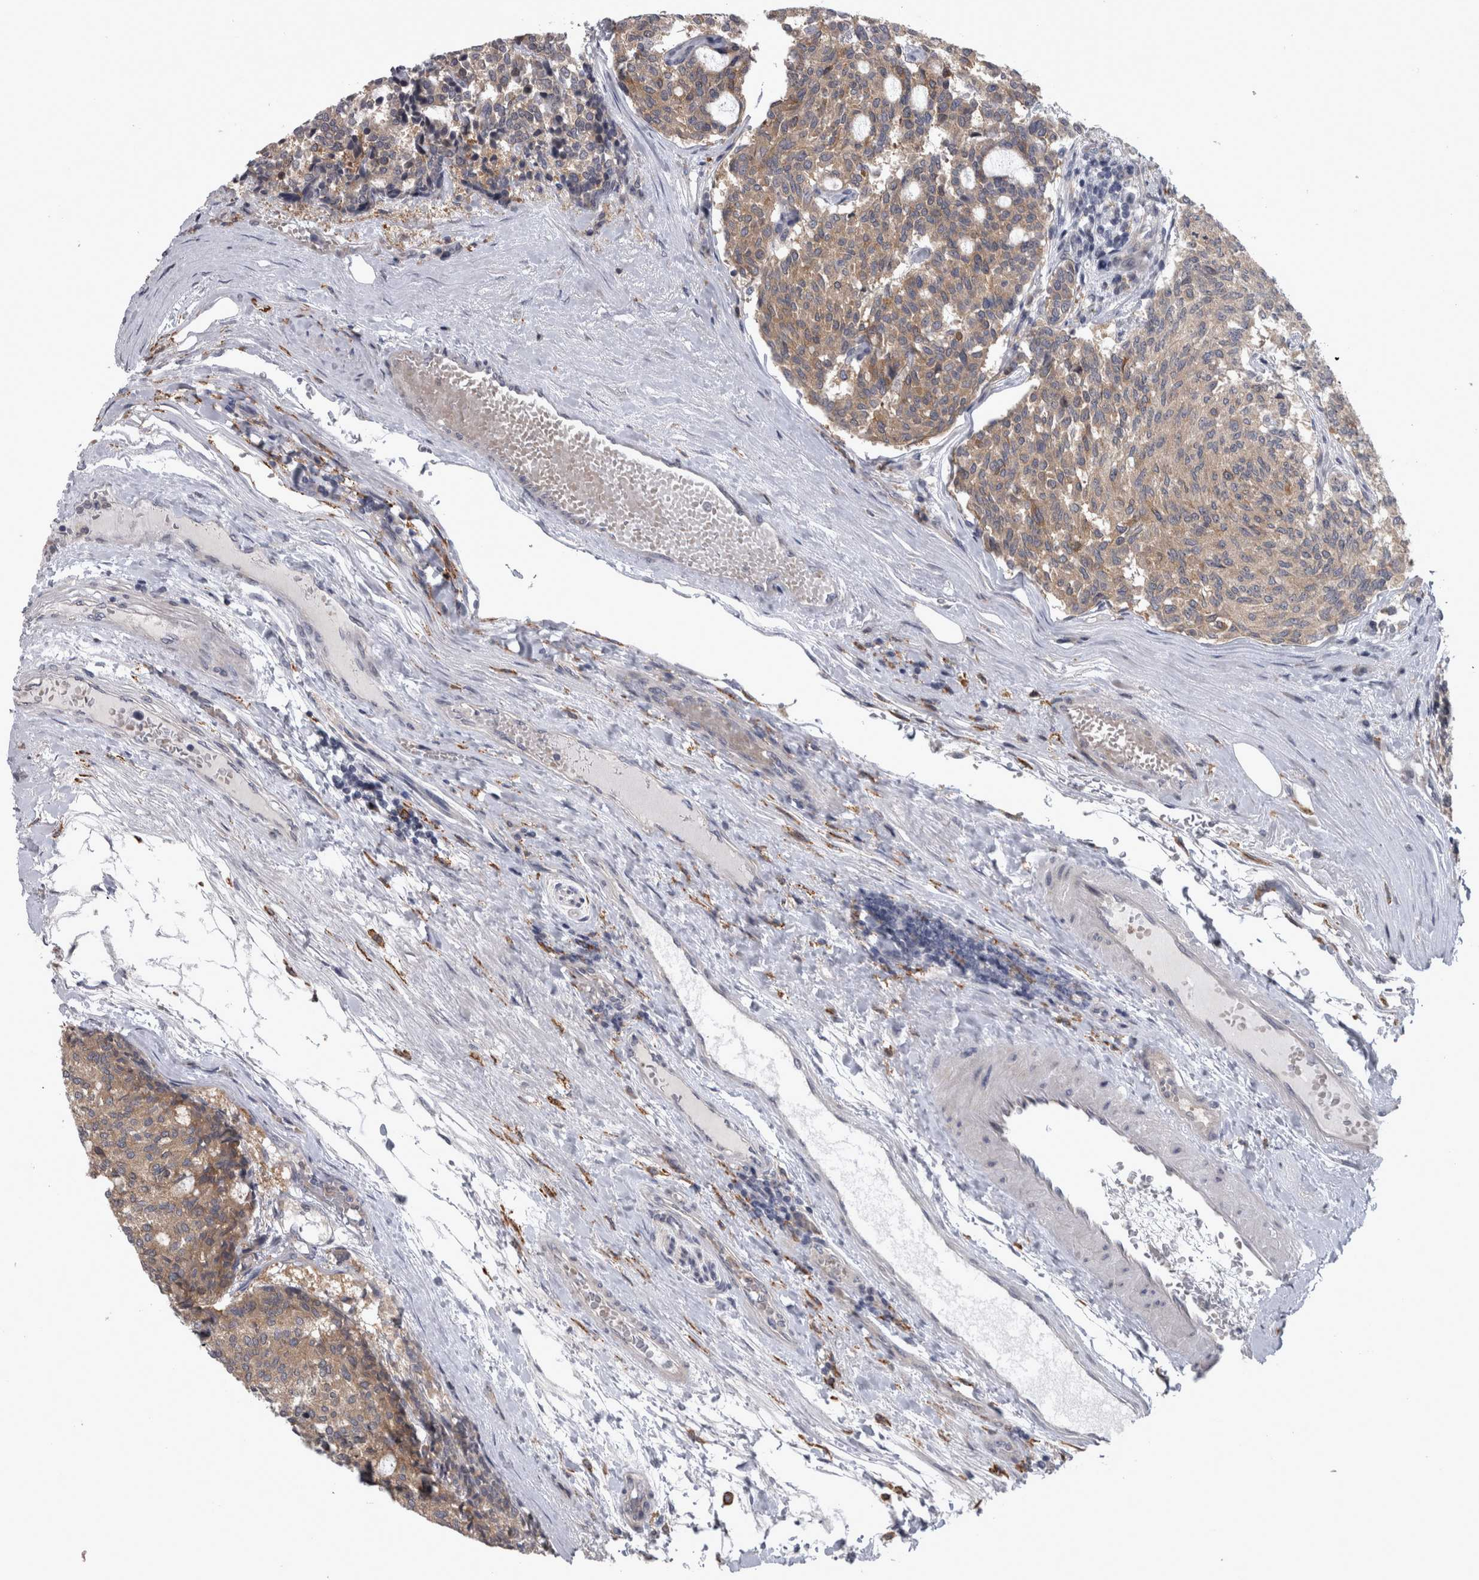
{"staining": {"intensity": "weak", "quantity": ">75%", "location": "cytoplasmic/membranous"}, "tissue": "carcinoid", "cell_type": "Tumor cells", "image_type": "cancer", "snomed": [{"axis": "morphology", "description": "Carcinoid, malignant, NOS"}, {"axis": "topography", "description": "Pancreas"}], "caption": "Malignant carcinoid stained for a protein demonstrates weak cytoplasmic/membranous positivity in tumor cells.", "gene": "PRKCI", "patient": {"sex": "female", "age": 54}}